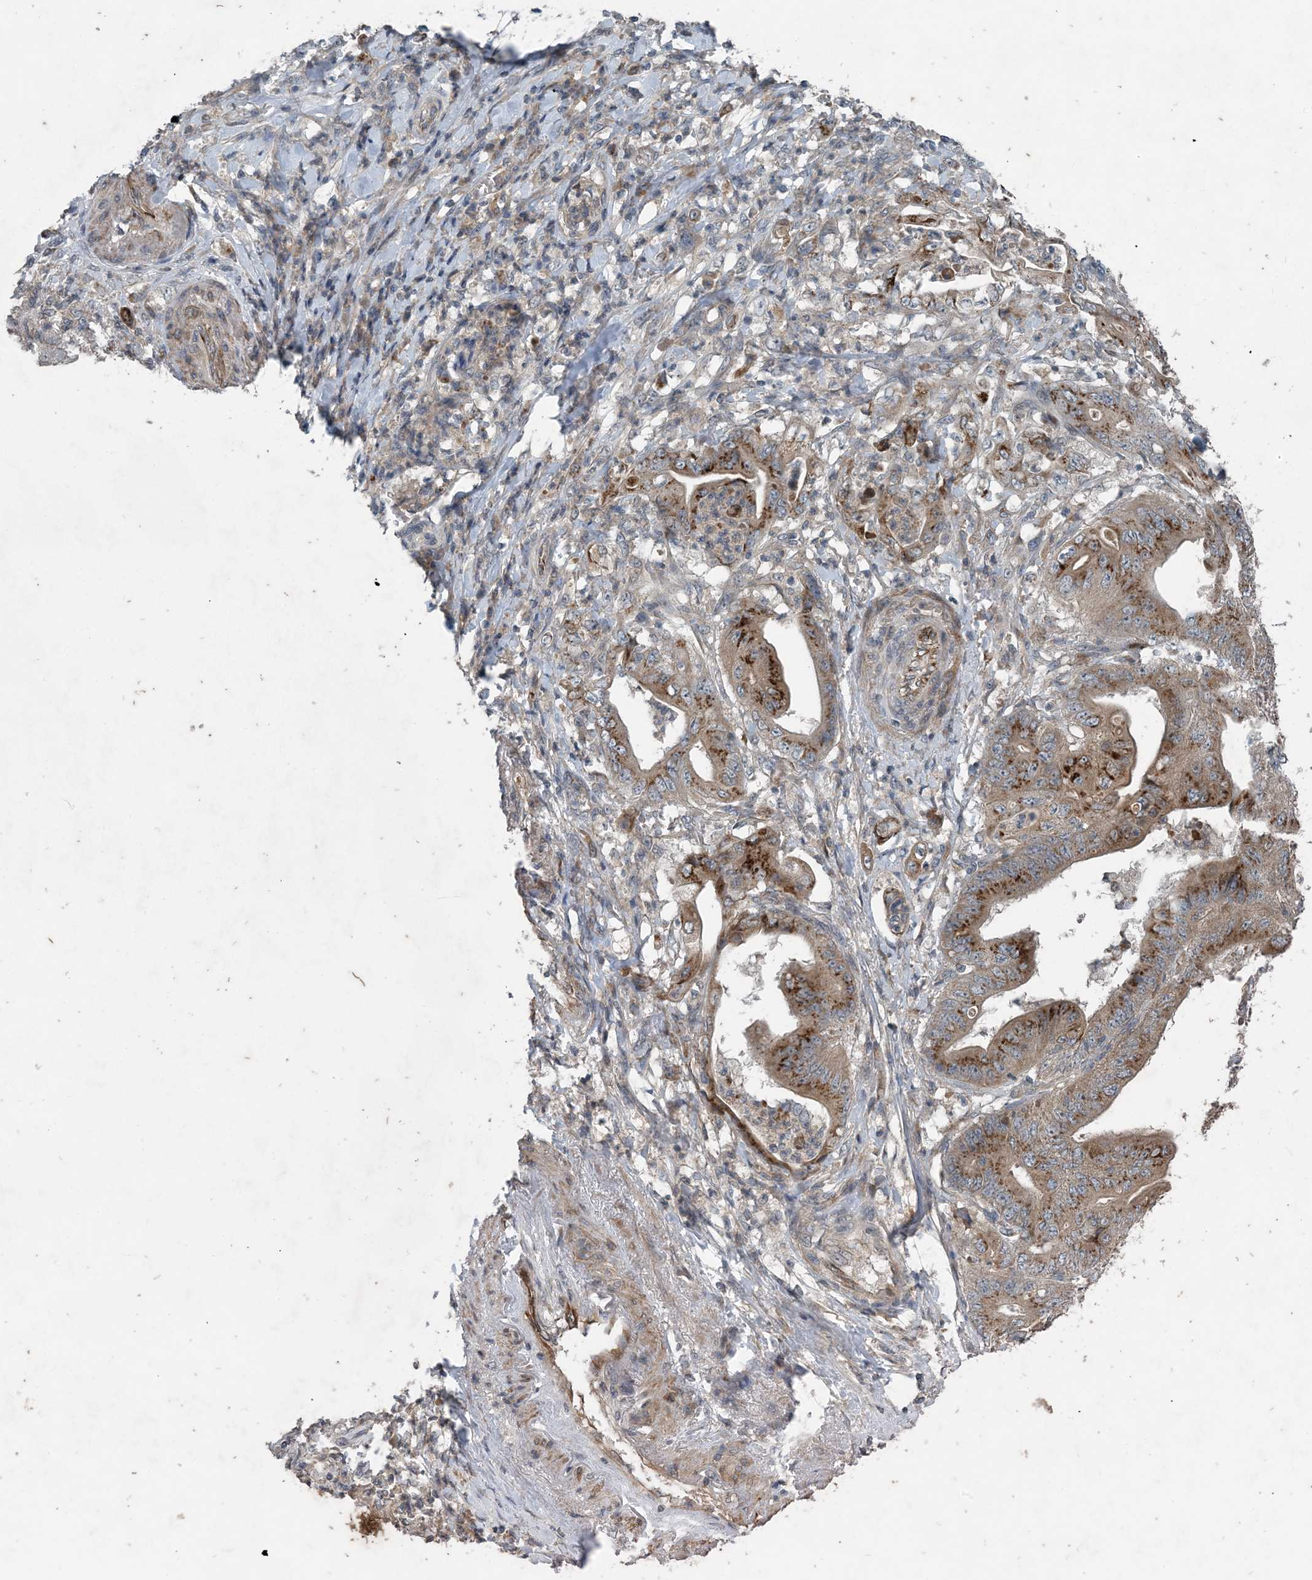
{"staining": {"intensity": "strong", "quantity": ">75%", "location": "cytoplasmic/membranous"}, "tissue": "stomach cancer", "cell_type": "Tumor cells", "image_type": "cancer", "snomed": [{"axis": "morphology", "description": "Adenocarcinoma, NOS"}, {"axis": "topography", "description": "Stomach"}], "caption": "Brown immunohistochemical staining in stomach cancer (adenocarcinoma) displays strong cytoplasmic/membranous staining in approximately >75% of tumor cells.", "gene": "MYO9B", "patient": {"sex": "female", "age": 73}}